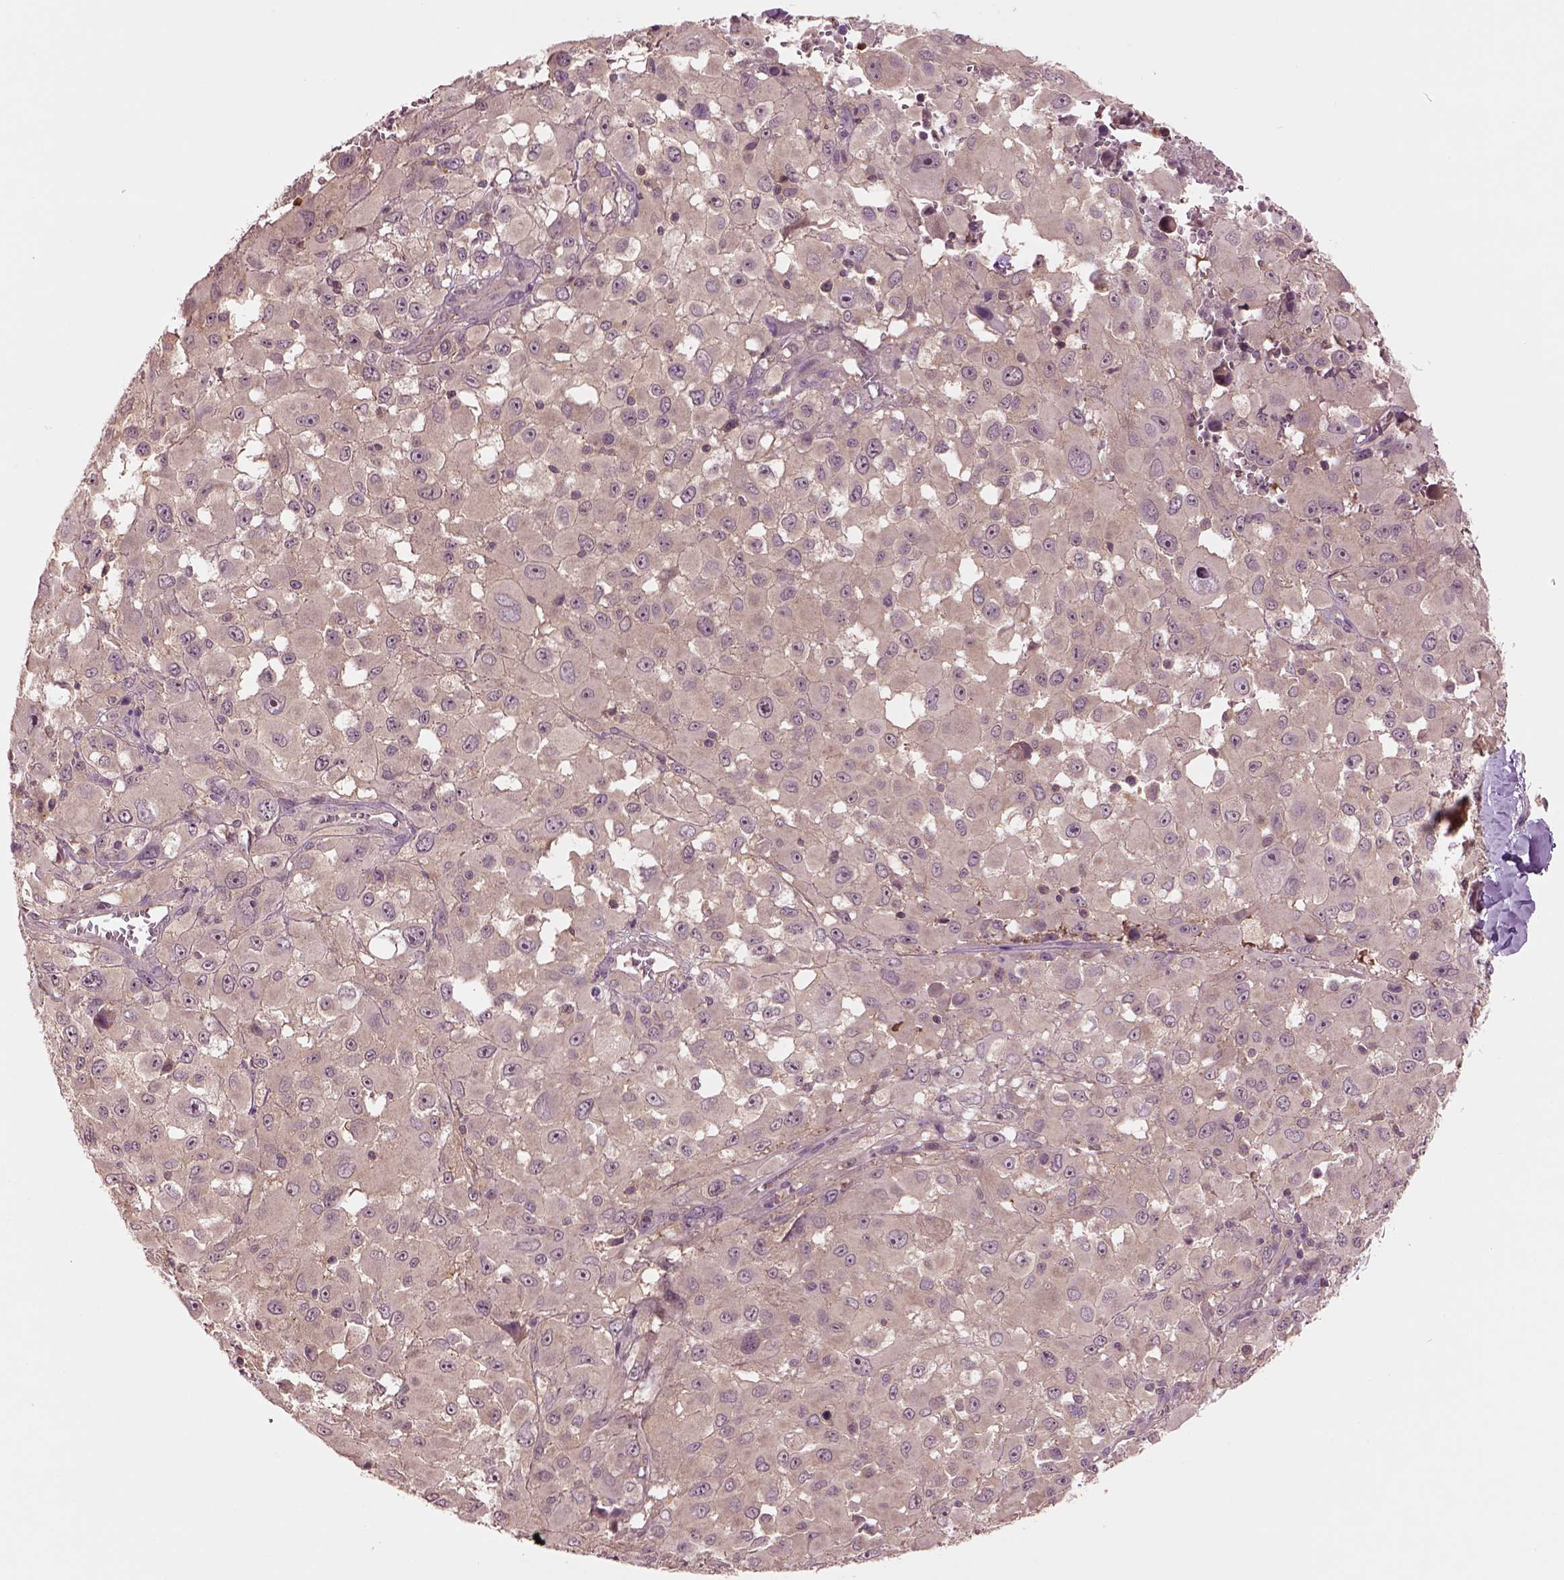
{"staining": {"intensity": "weak", "quantity": ">75%", "location": "cytoplasmic/membranous"}, "tissue": "melanoma", "cell_type": "Tumor cells", "image_type": "cancer", "snomed": [{"axis": "morphology", "description": "Malignant melanoma, Metastatic site"}, {"axis": "topography", "description": "Lymph node"}], "caption": "This image displays malignant melanoma (metastatic site) stained with immunohistochemistry to label a protein in brown. The cytoplasmic/membranous of tumor cells show weak positivity for the protein. Nuclei are counter-stained blue.", "gene": "MTHFS", "patient": {"sex": "male", "age": 50}}